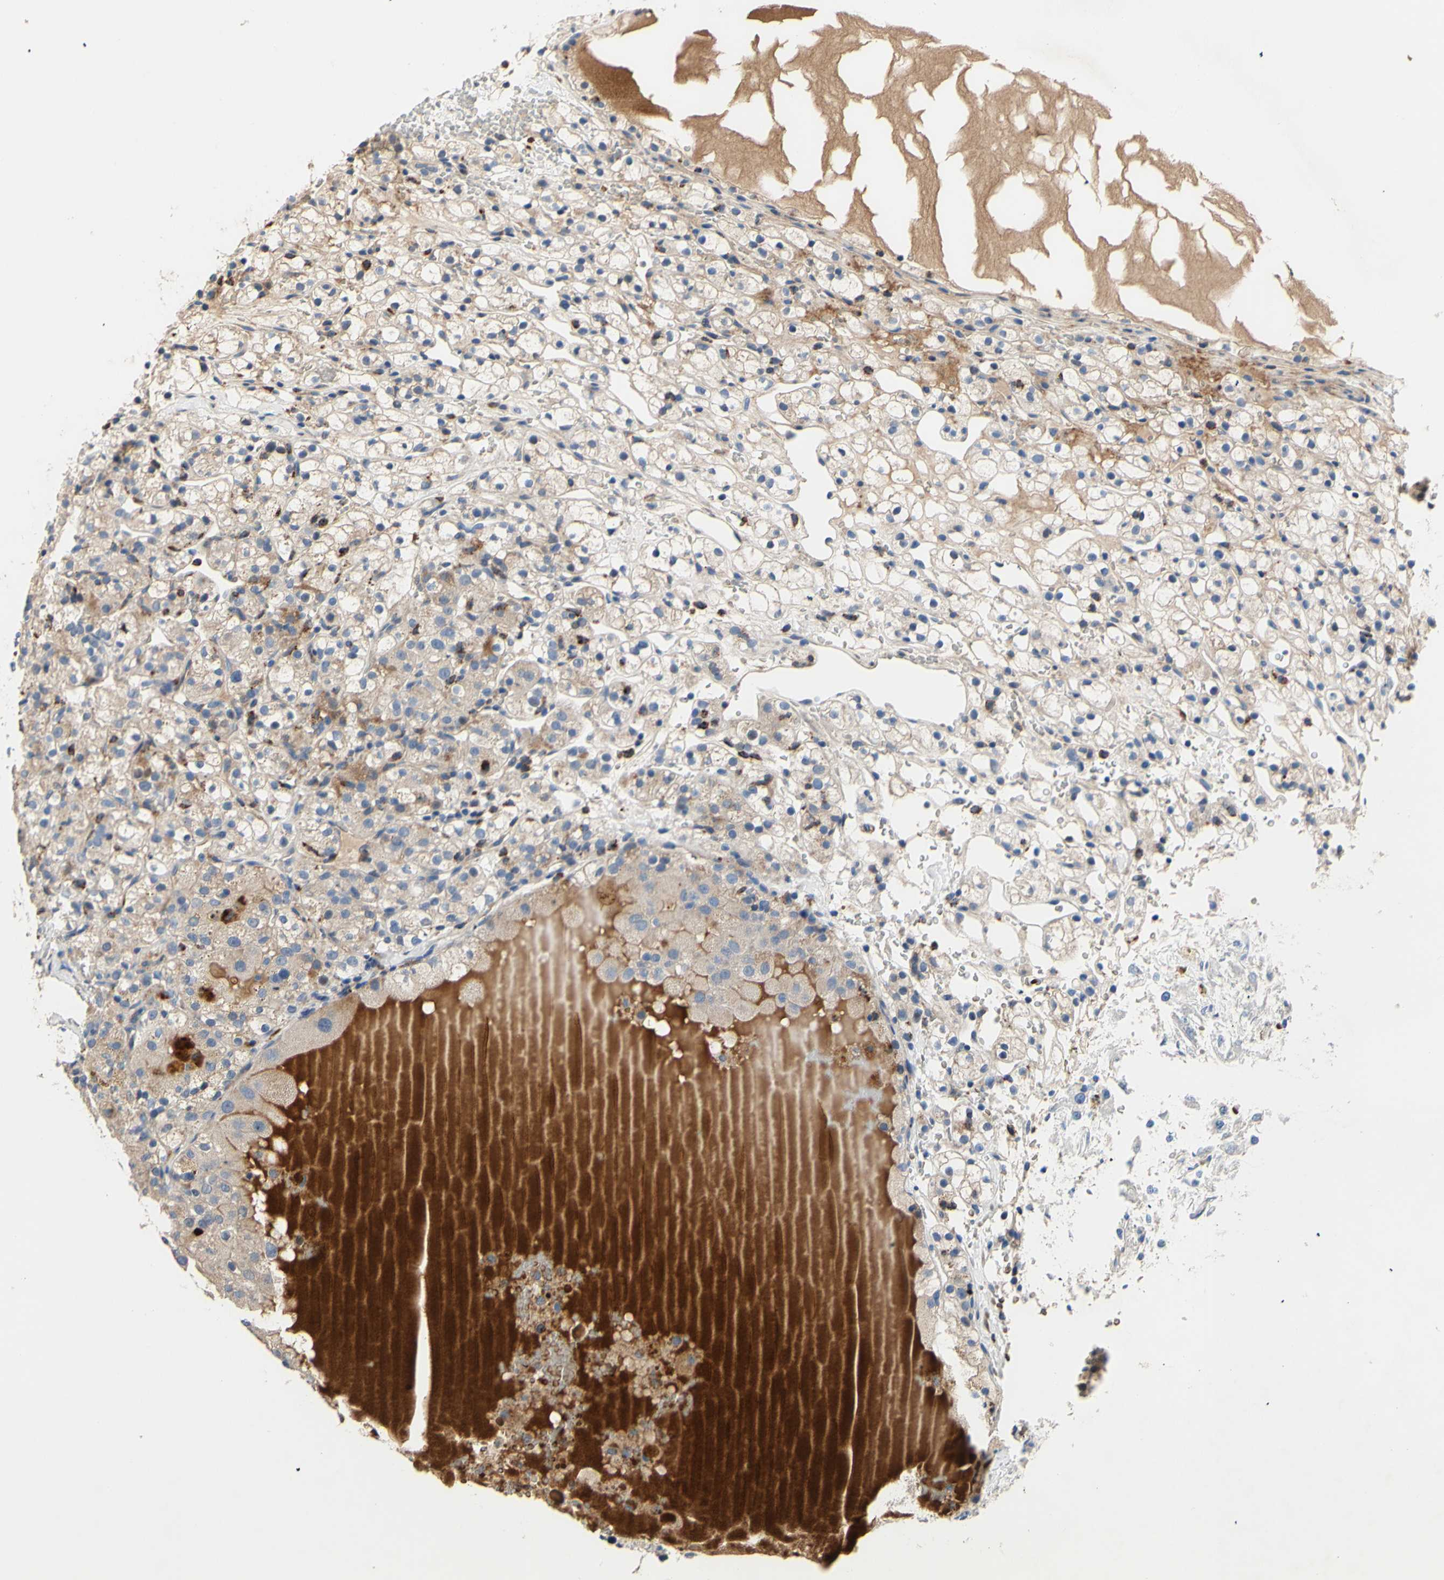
{"staining": {"intensity": "weak", "quantity": "<25%", "location": "cytoplasmic/membranous"}, "tissue": "renal cancer", "cell_type": "Tumor cells", "image_type": "cancer", "snomed": [{"axis": "morphology", "description": "Adenocarcinoma, NOS"}, {"axis": "topography", "description": "Kidney"}], "caption": "This is a photomicrograph of immunohistochemistry staining of adenocarcinoma (renal), which shows no expression in tumor cells. (DAB IHC, high magnification).", "gene": "CDON", "patient": {"sex": "male", "age": 61}}